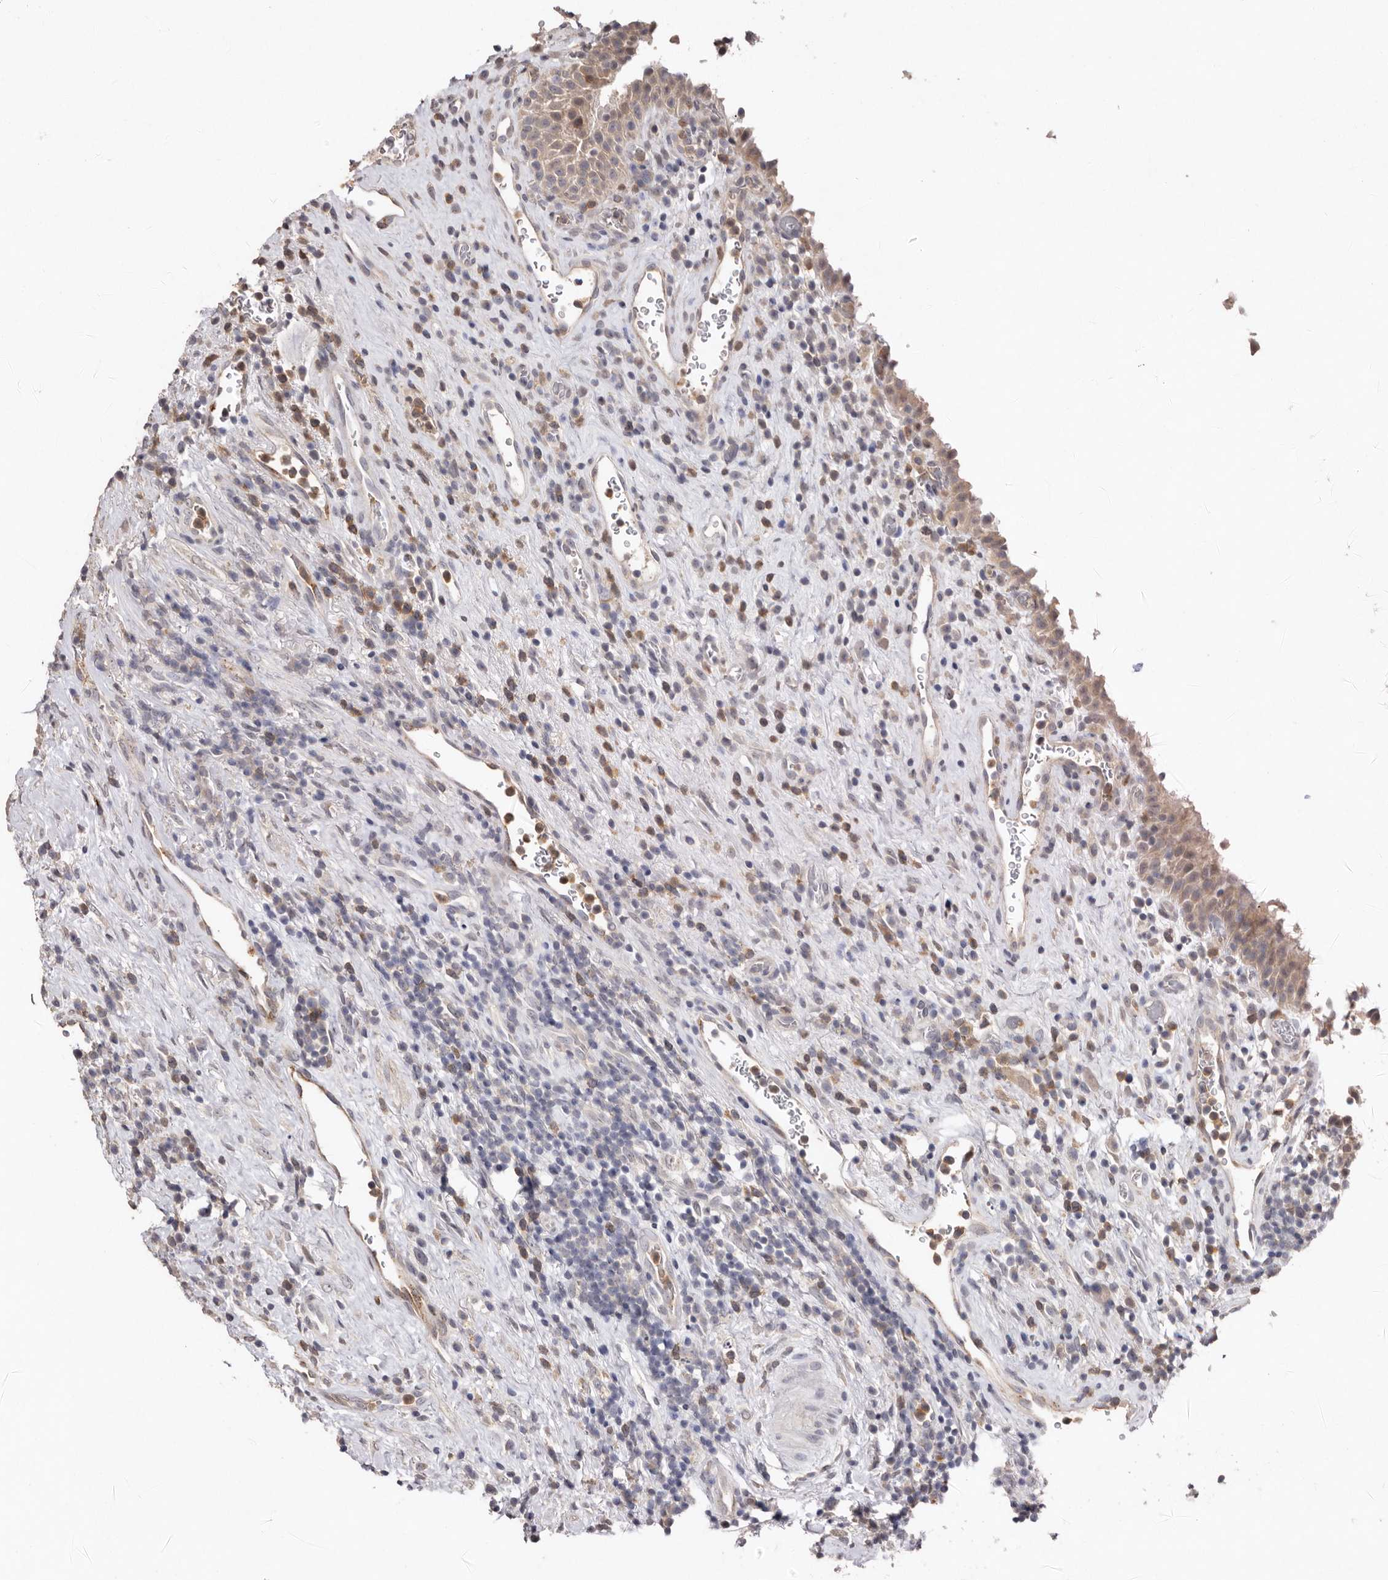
{"staining": {"intensity": "weak", "quantity": "<25%", "location": "cytoplasmic/membranous"}, "tissue": "urinary bladder", "cell_type": "Urothelial cells", "image_type": "normal", "snomed": [{"axis": "morphology", "description": "Normal tissue, NOS"}, {"axis": "morphology", "description": "Inflammation, NOS"}, {"axis": "topography", "description": "Urinary bladder"}], "caption": "Photomicrograph shows no protein staining in urothelial cells of benign urinary bladder.", "gene": "SULT1E1", "patient": {"sex": "female", "age": 75}}